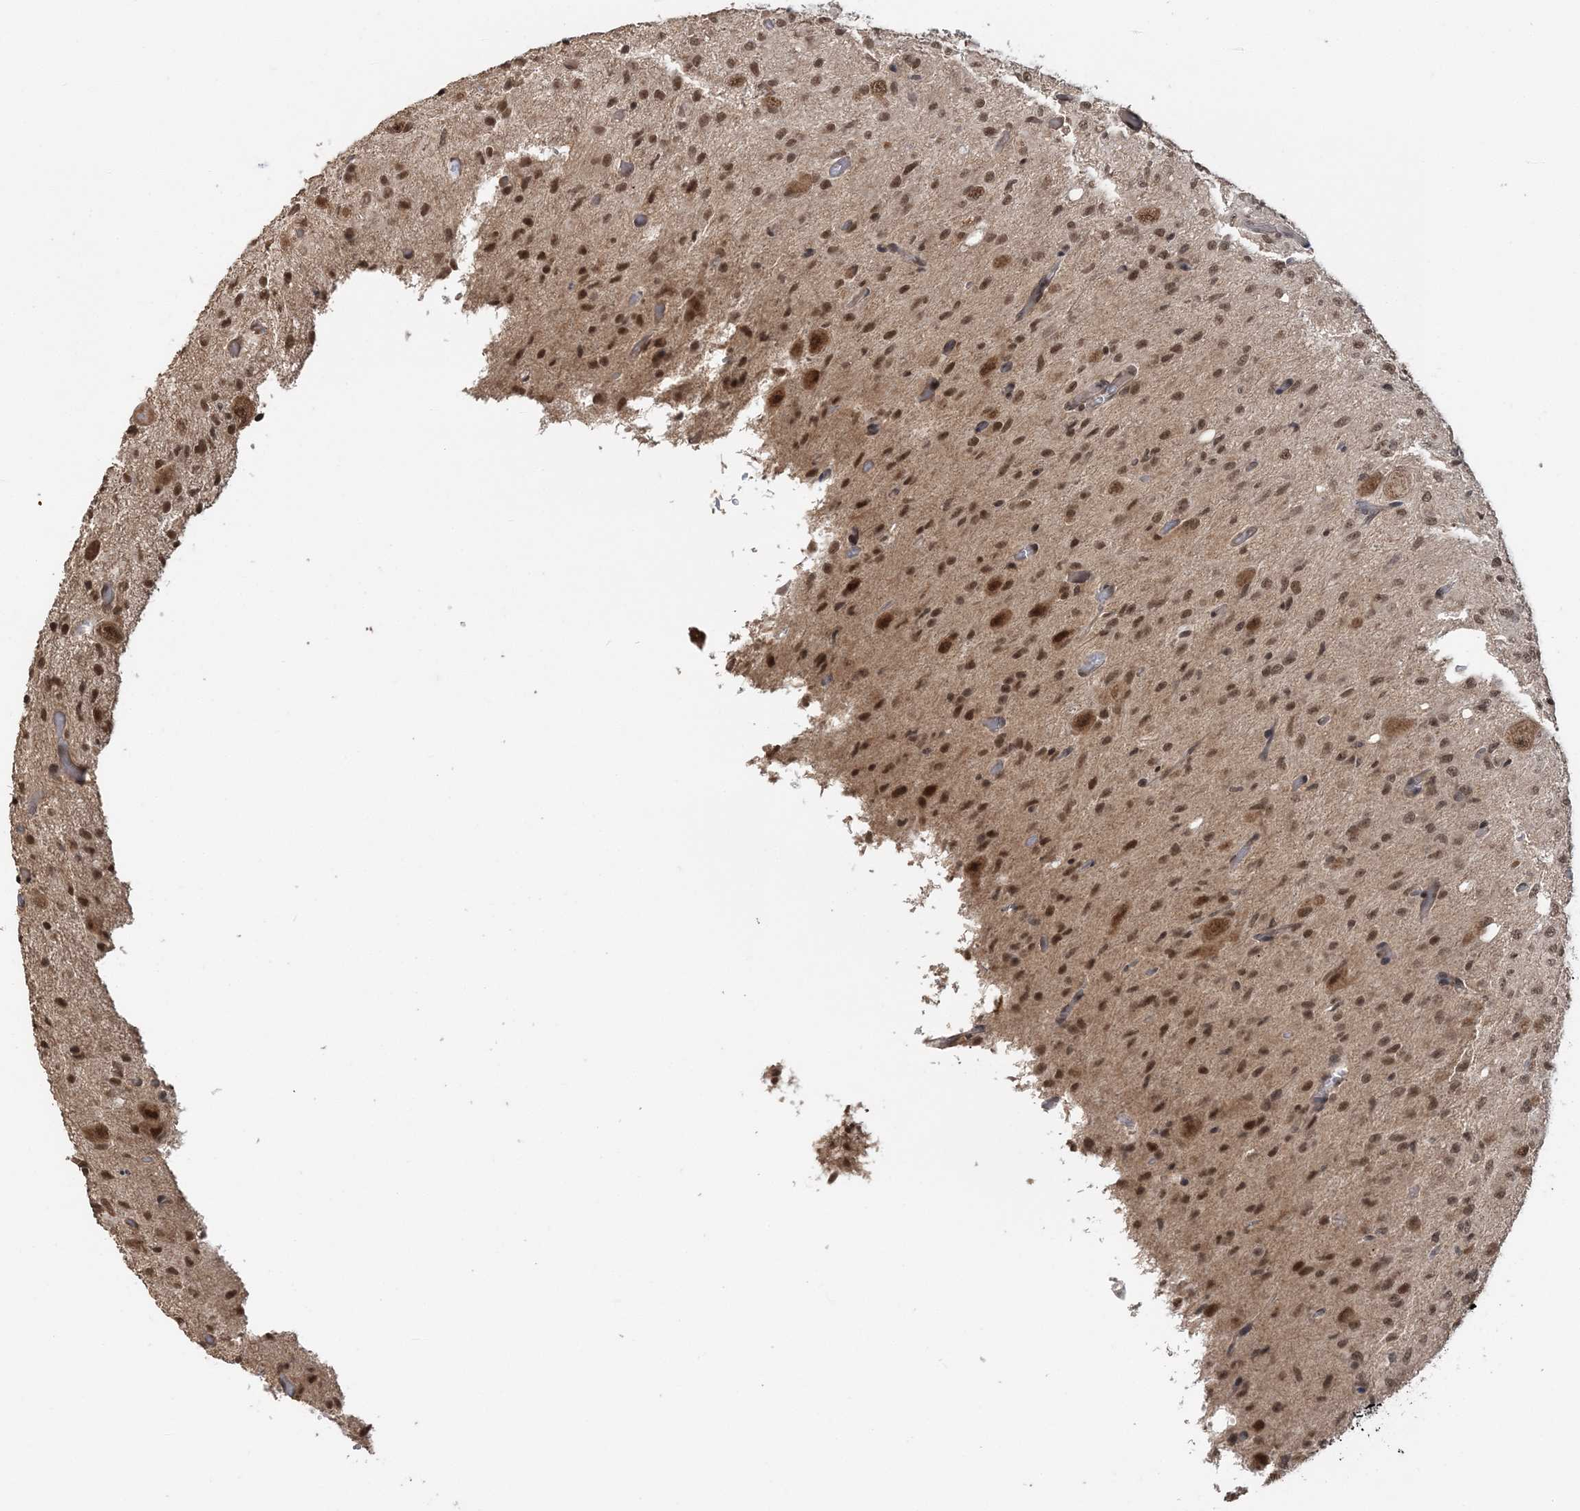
{"staining": {"intensity": "moderate", "quantity": ">75%", "location": "cytoplasmic/membranous,nuclear"}, "tissue": "glioma", "cell_type": "Tumor cells", "image_type": "cancer", "snomed": [{"axis": "morphology", "description": "Glioma, malignant, High grade"}, {"axis": "topography", "description": "Brain"}], "caption": "Brown immunohistochemical staining in glioma shows moderate cytoplasmic/membranous and nuclear positivity in approximately >75% of tumor cells. Using DAB (3,3'-diaminobenzidine) (brown) and hematoxylin (blue) stains, captured at high magnification using brightfield microscopy.", "gene": "TSHZ2", "patient": {"sex": "female", "age": 59}}